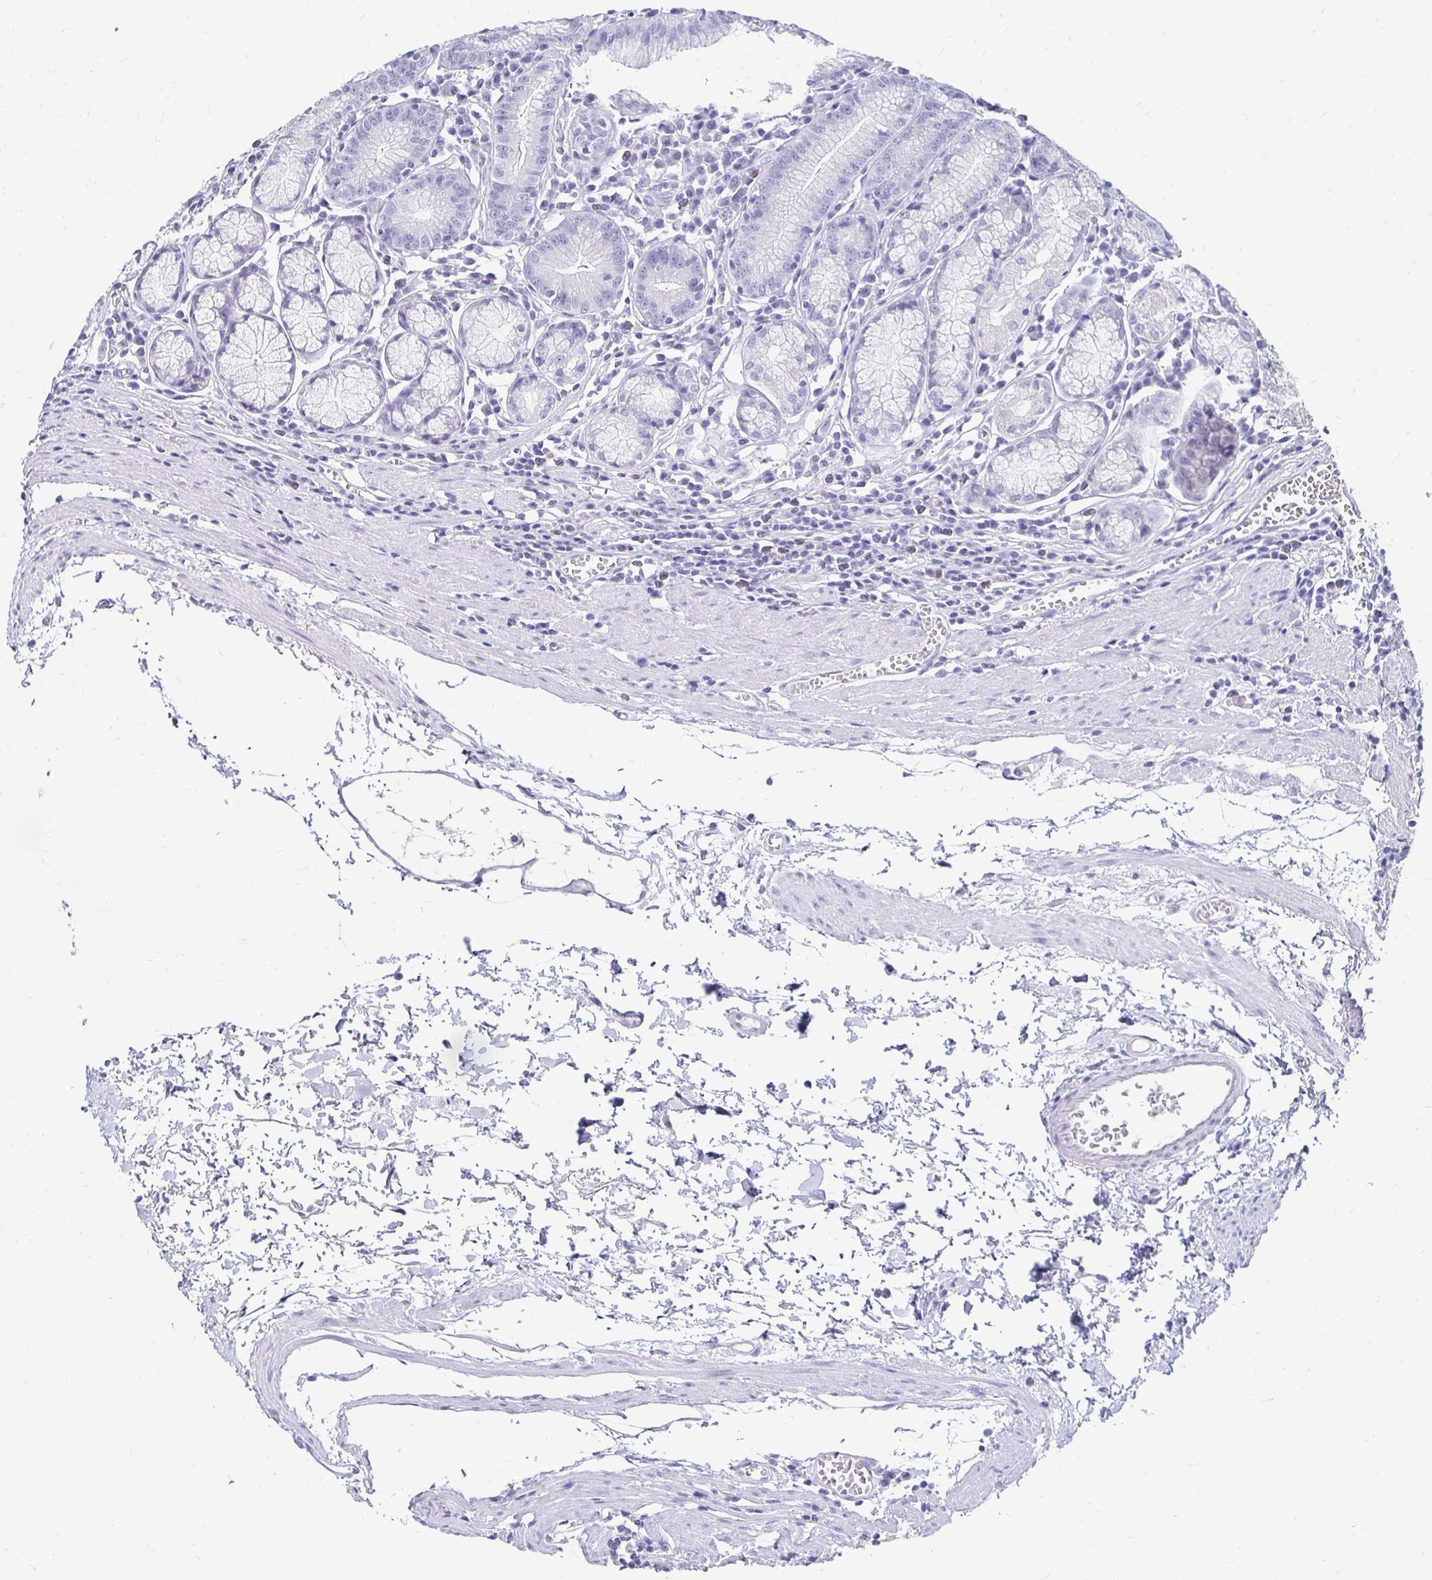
{"staining": {"intensity": "negative", "quantity": "none", "location": "none"}, "tissue": "stomach", "cell_type": "Glandular cells", "image_type": "normal", "snomed": [{"axis": "morphology", "description": "Normal tissue, NOS"}, {"axis": "topography", "description": "Stomach"}], "caption": "Immunohistochemistry histopathology image of benign stomach: stomach stained with DAB (3,3'-diaminobenzidine) displays no significant protein staining in glandular cells. (Stains: DAB IHC with hematoxylin counter stain, Microscopy: brightfield microscopy at high magnification).", "gene": "GK2", "patient": {"sex": "male", "age": 55}}